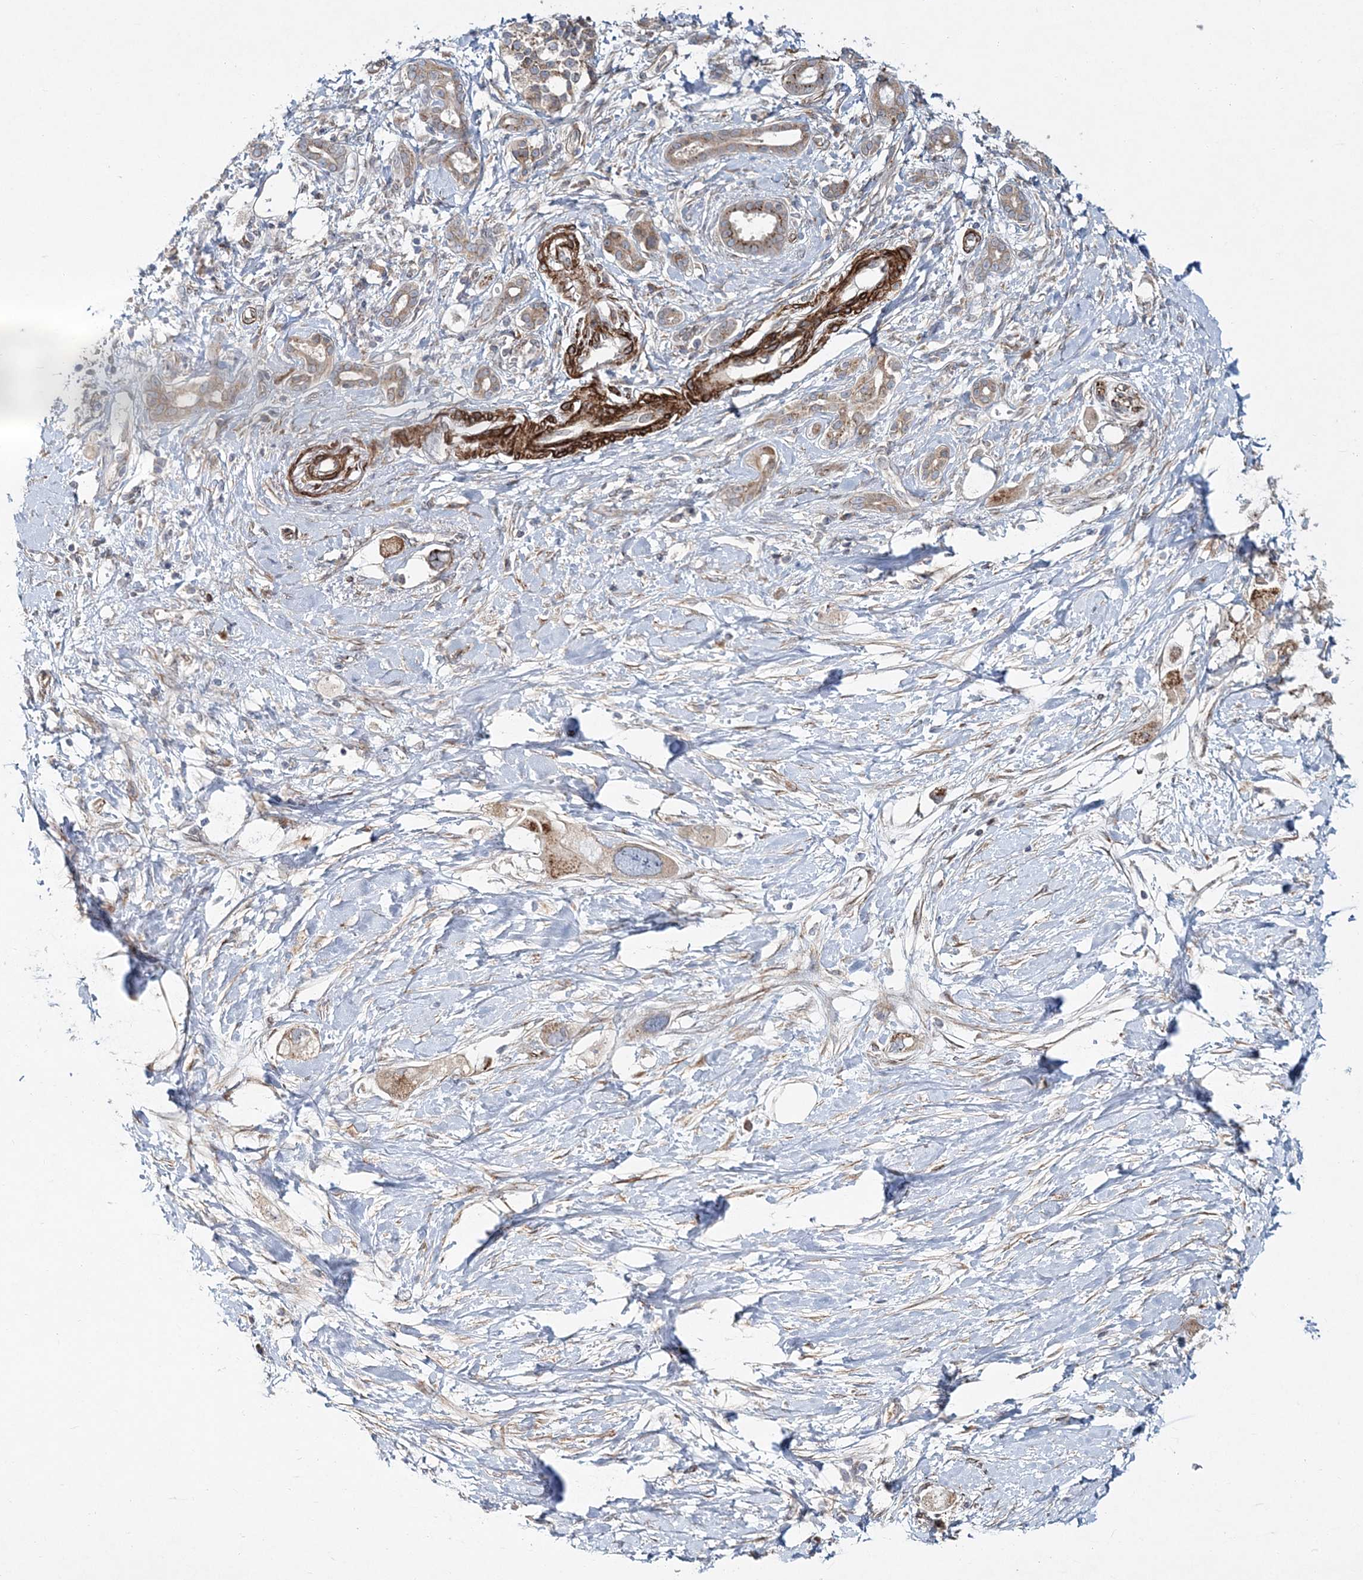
{"staining": {"intensity": "strong", "quantity": "25%-75%", "location": "cytoplasmic/membranous"}, "tissue": "pancreatic cancer", "cell_type": "Tumor cells", "image_type": "cancer", "snomed": [{"axis": "morphology", "description": "Adenocarcinoma, NOS"}, {"axis": "topography", "description": "Pancreas"}], "caption": "Protein staining exhibits strong cytoplasmic/membranous expression in approximately 25%-75% of tumor cells in adenocarcinoma (pancreatic).", "gene": "NBAS", "patient": {"sex": "female", "age": 56}}